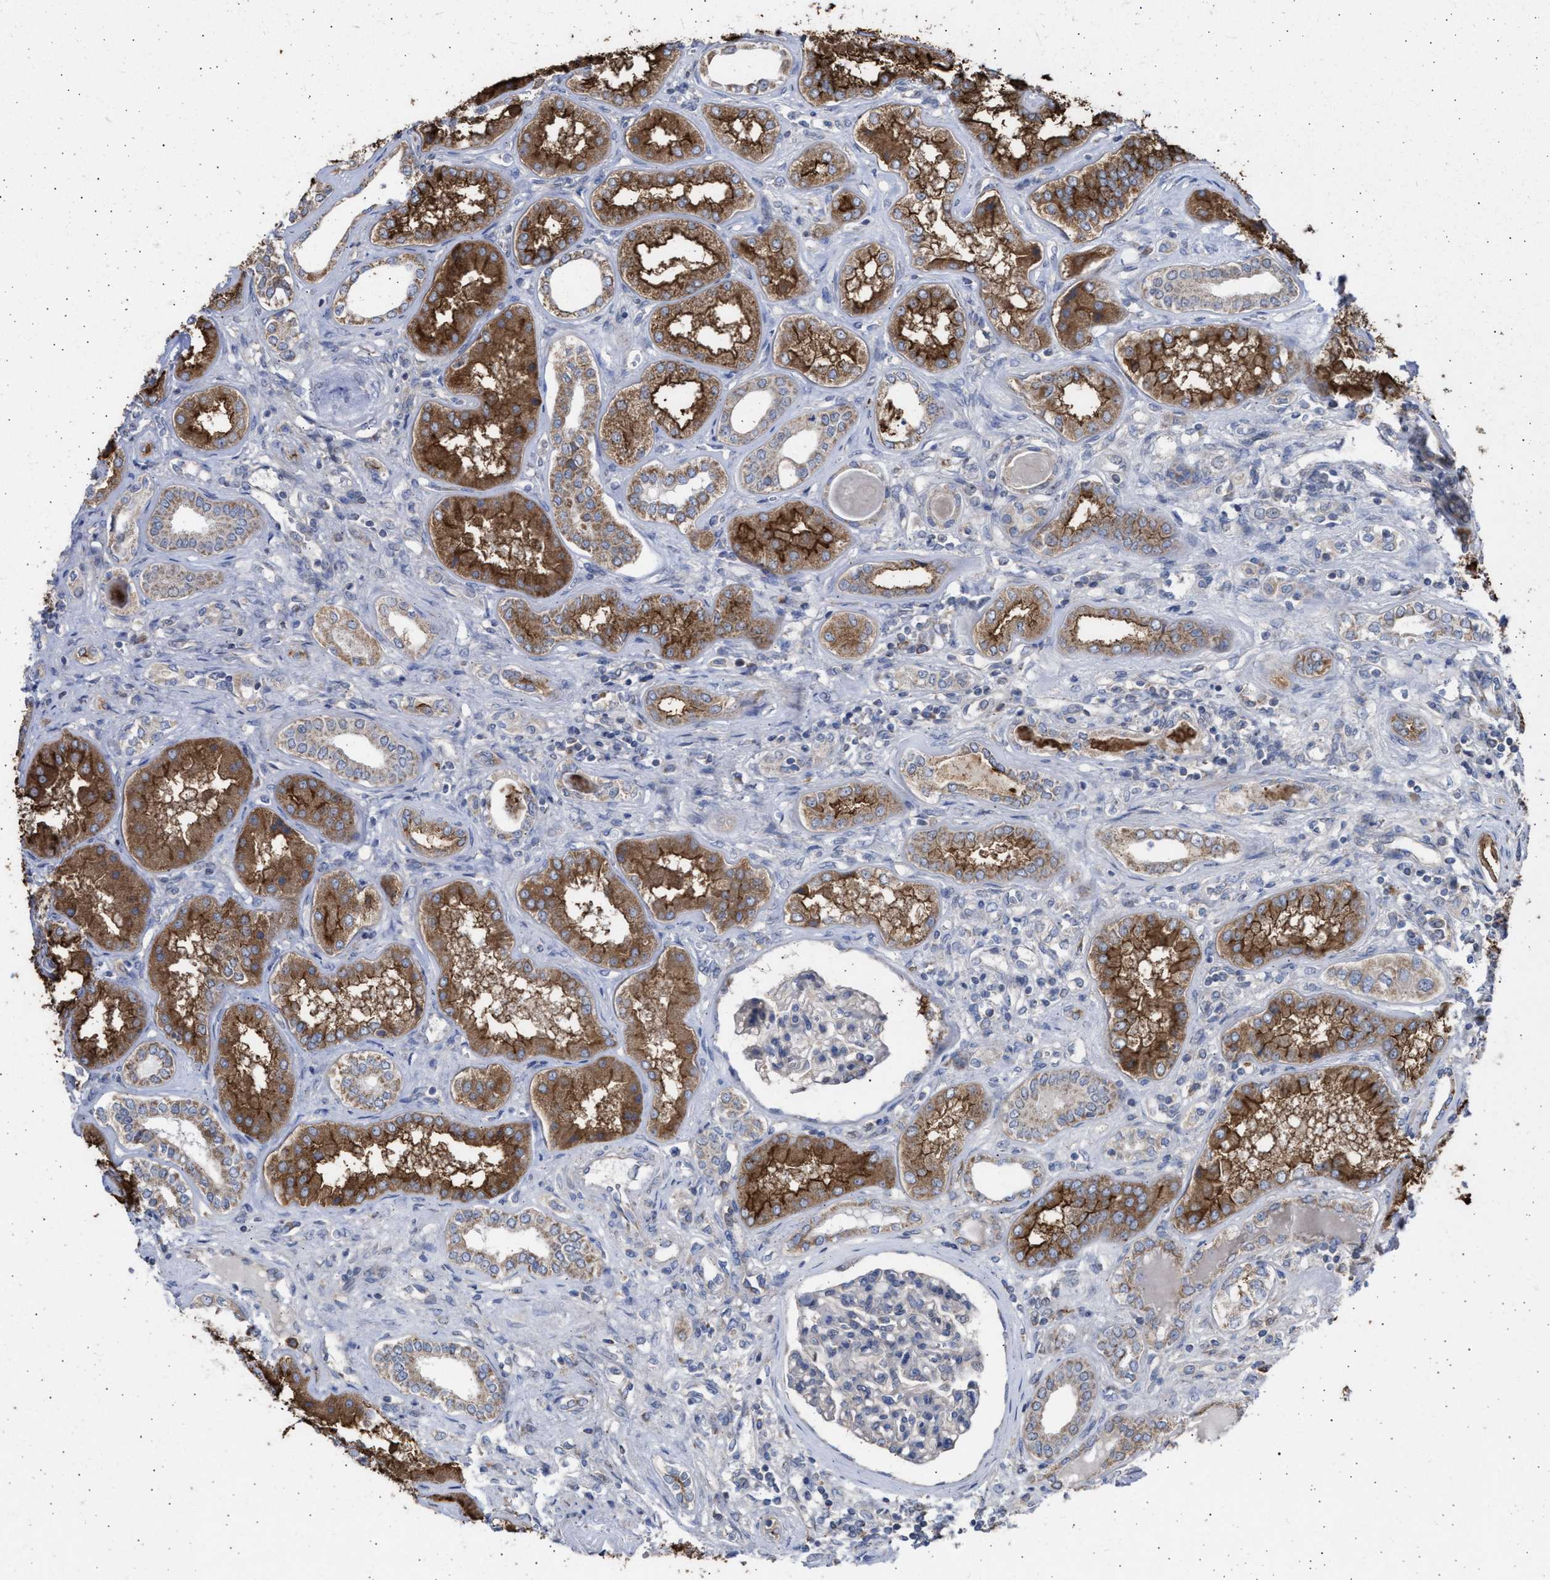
{"staining": {"intensity": "weak", "quantity": "25%-75%", "location": "cytoplasmic/membranous"}, "tissue": "kidney", "cell_type": "Cells in glomeruli", "image_type": "normal", "snomed": [{"axis": "morphology", "description": "Normal tissue, NOS"}, {"axis": "topography", "description": "Kidney"}], "caption": "Benign kidney demonstrates weak cytoplasmic/membranous staining in about 25%-75% of cells in glomeruli.", "gene": "TTC19", "patient": {"sex": "female", "age": 56}}